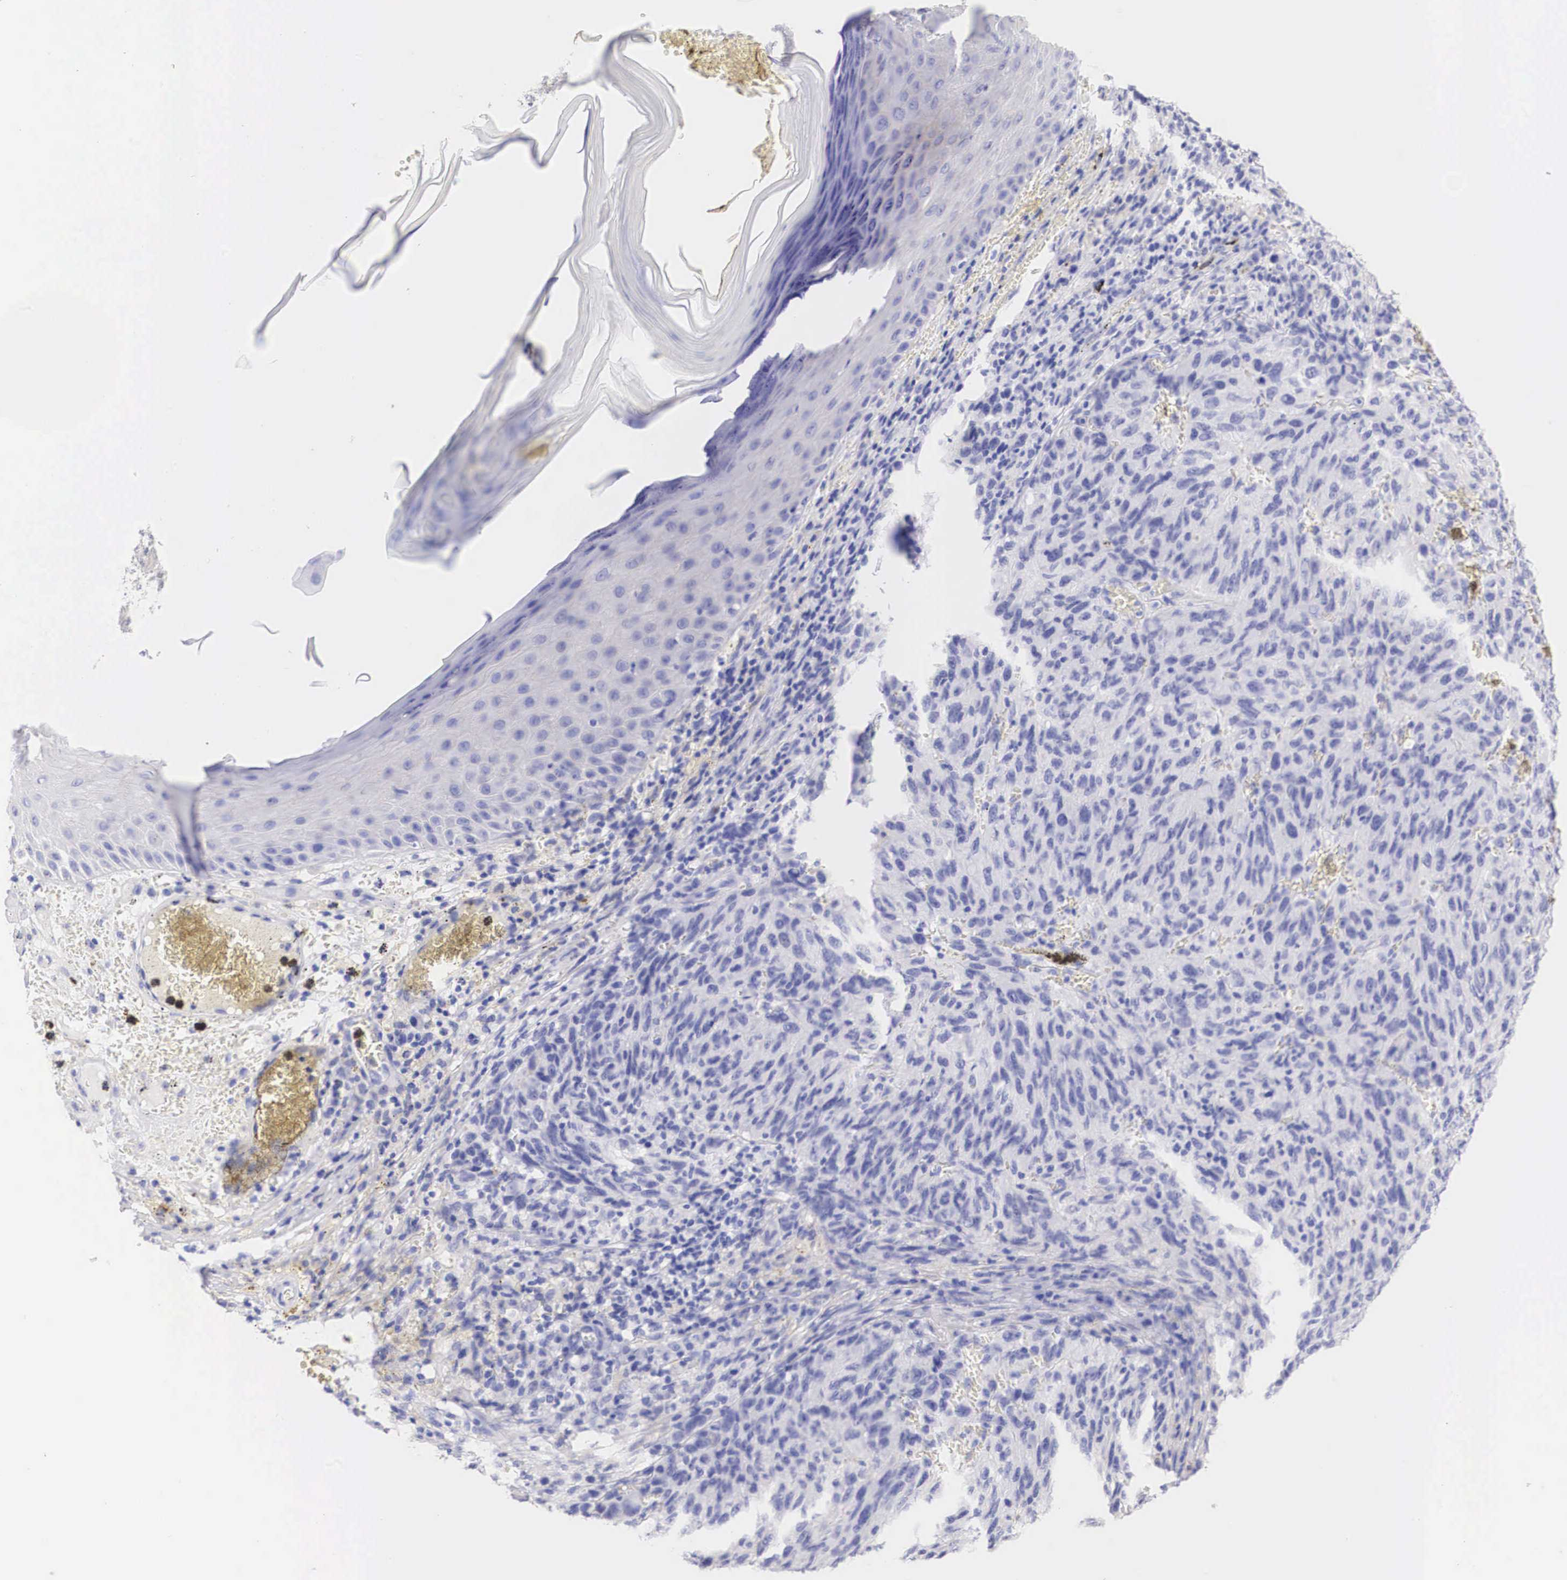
{"staining": {"intensity": "negative", "quantity": "none", "location": "none"}, "tissue": "melanoma", "cell_type": "Tumor cells", "image_type": "cancer", "snomed": [{"axis": "morphology", "description": "Malignant melanoma, NOS"}, {"axis": "topography", "description": "Skin"}], "caption": "IHC of melanoma displays no expression in tumor cells.", "gene": "ERBB2", "patient": {"sex": "male", "age": 76}}